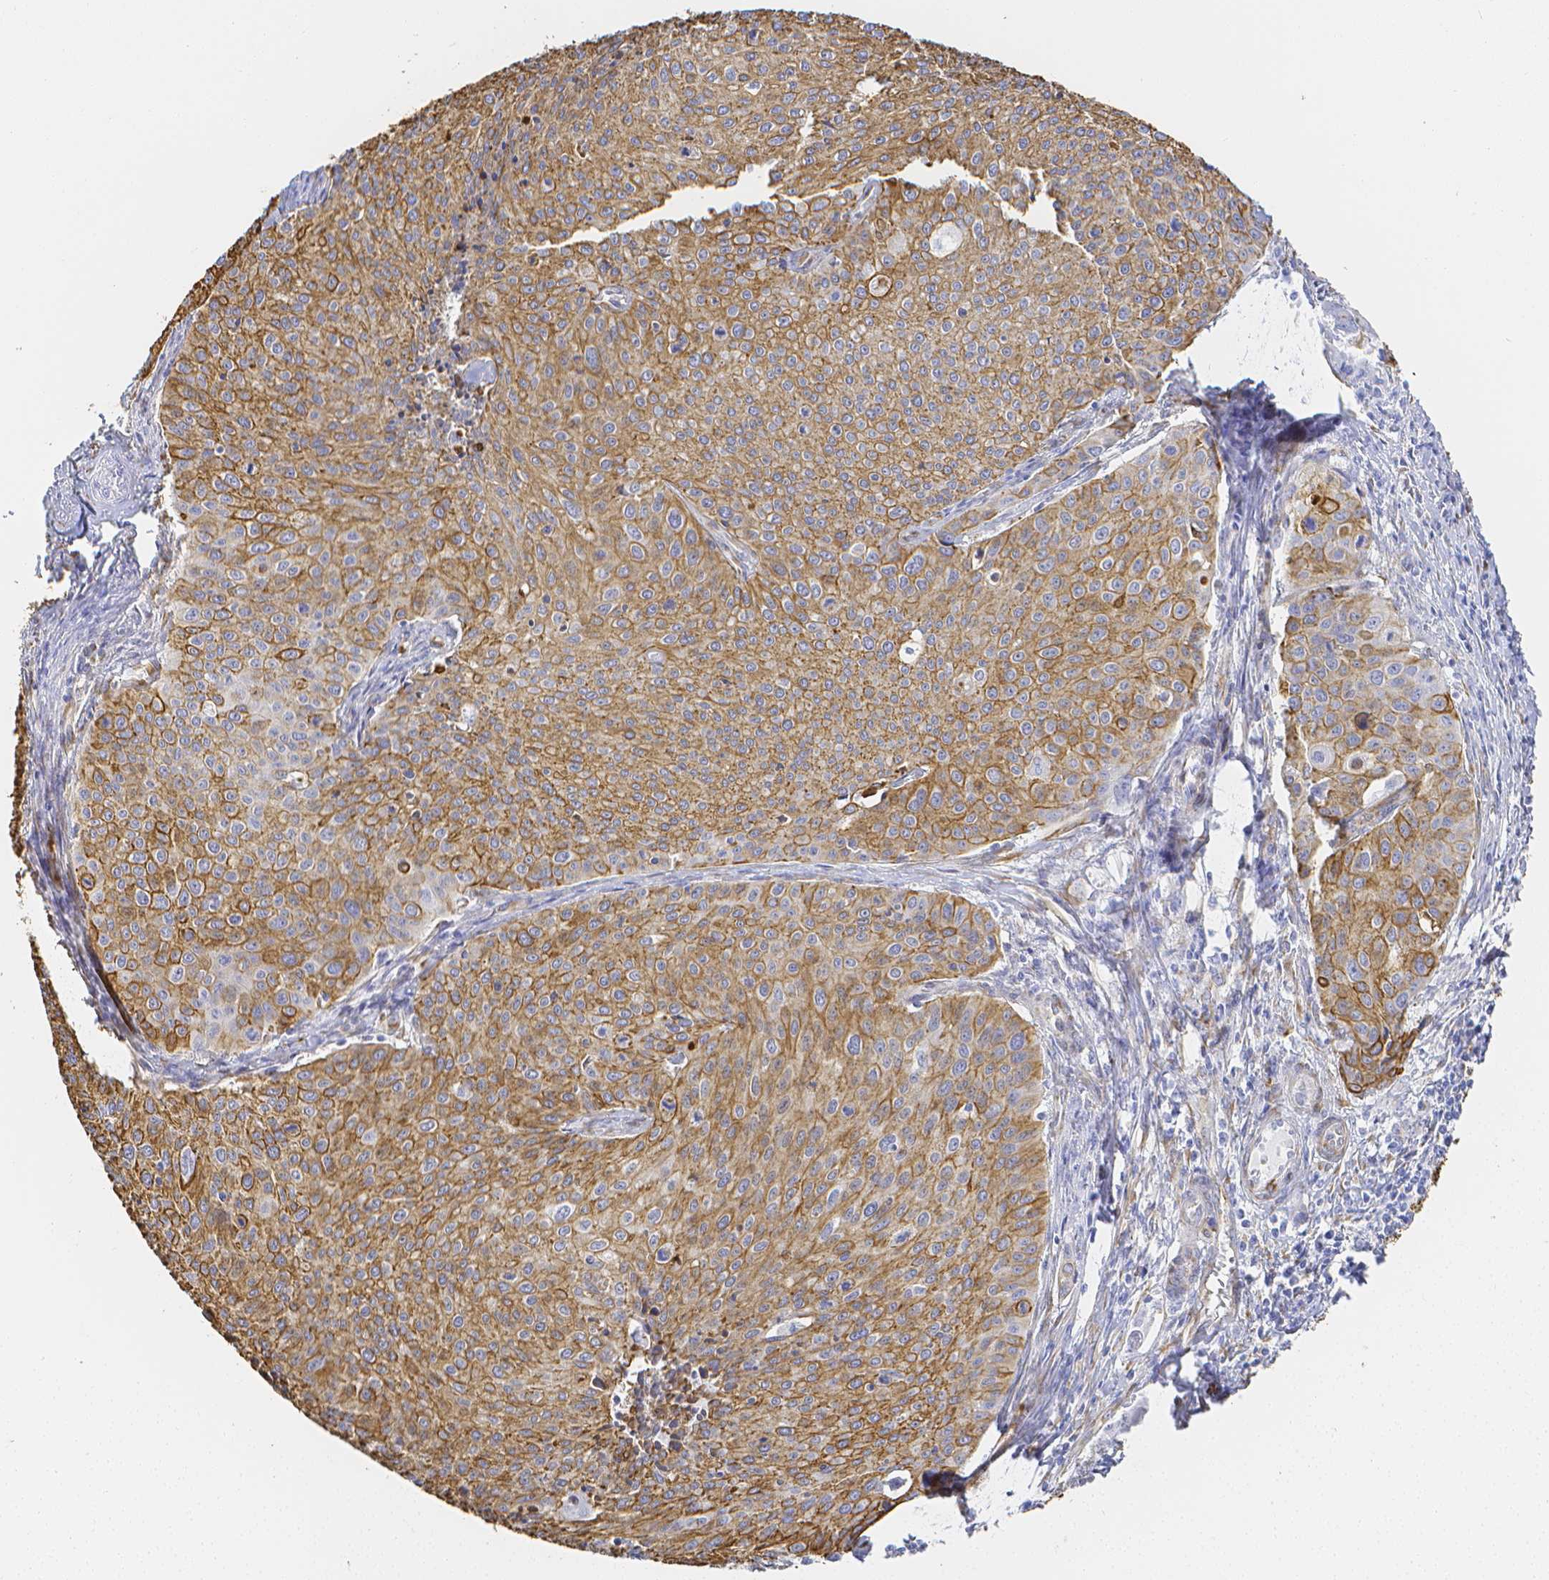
{"staining": {"intensity": "moderate", "quantity": ">75%", "location": "cytoplasmic/membranous"}, "tissue": "cervical cancer", "cell_type": "Tumor cells", "image_type": "cancer", "snomed": [{"axis": "morphology", "description": "Squamous cell carcinoma, NOS"}, {"axis": "topography", "description": "Cervix"}], "caption": "Squamous cell carcinoma (cervical) tissue demonstrates moderate cytoplasmic/membranous expression in about >75% of tumor cells, visualized by immunohistochemistry. The staining is performed using DAB (3,3'-diaminobenzidine) brown chromogen to label protein expression. The nuclei are counter-stained blue using hematoxylin.", "gene": "SMURF1", "patient": {"sex": "female", "age": 38}}